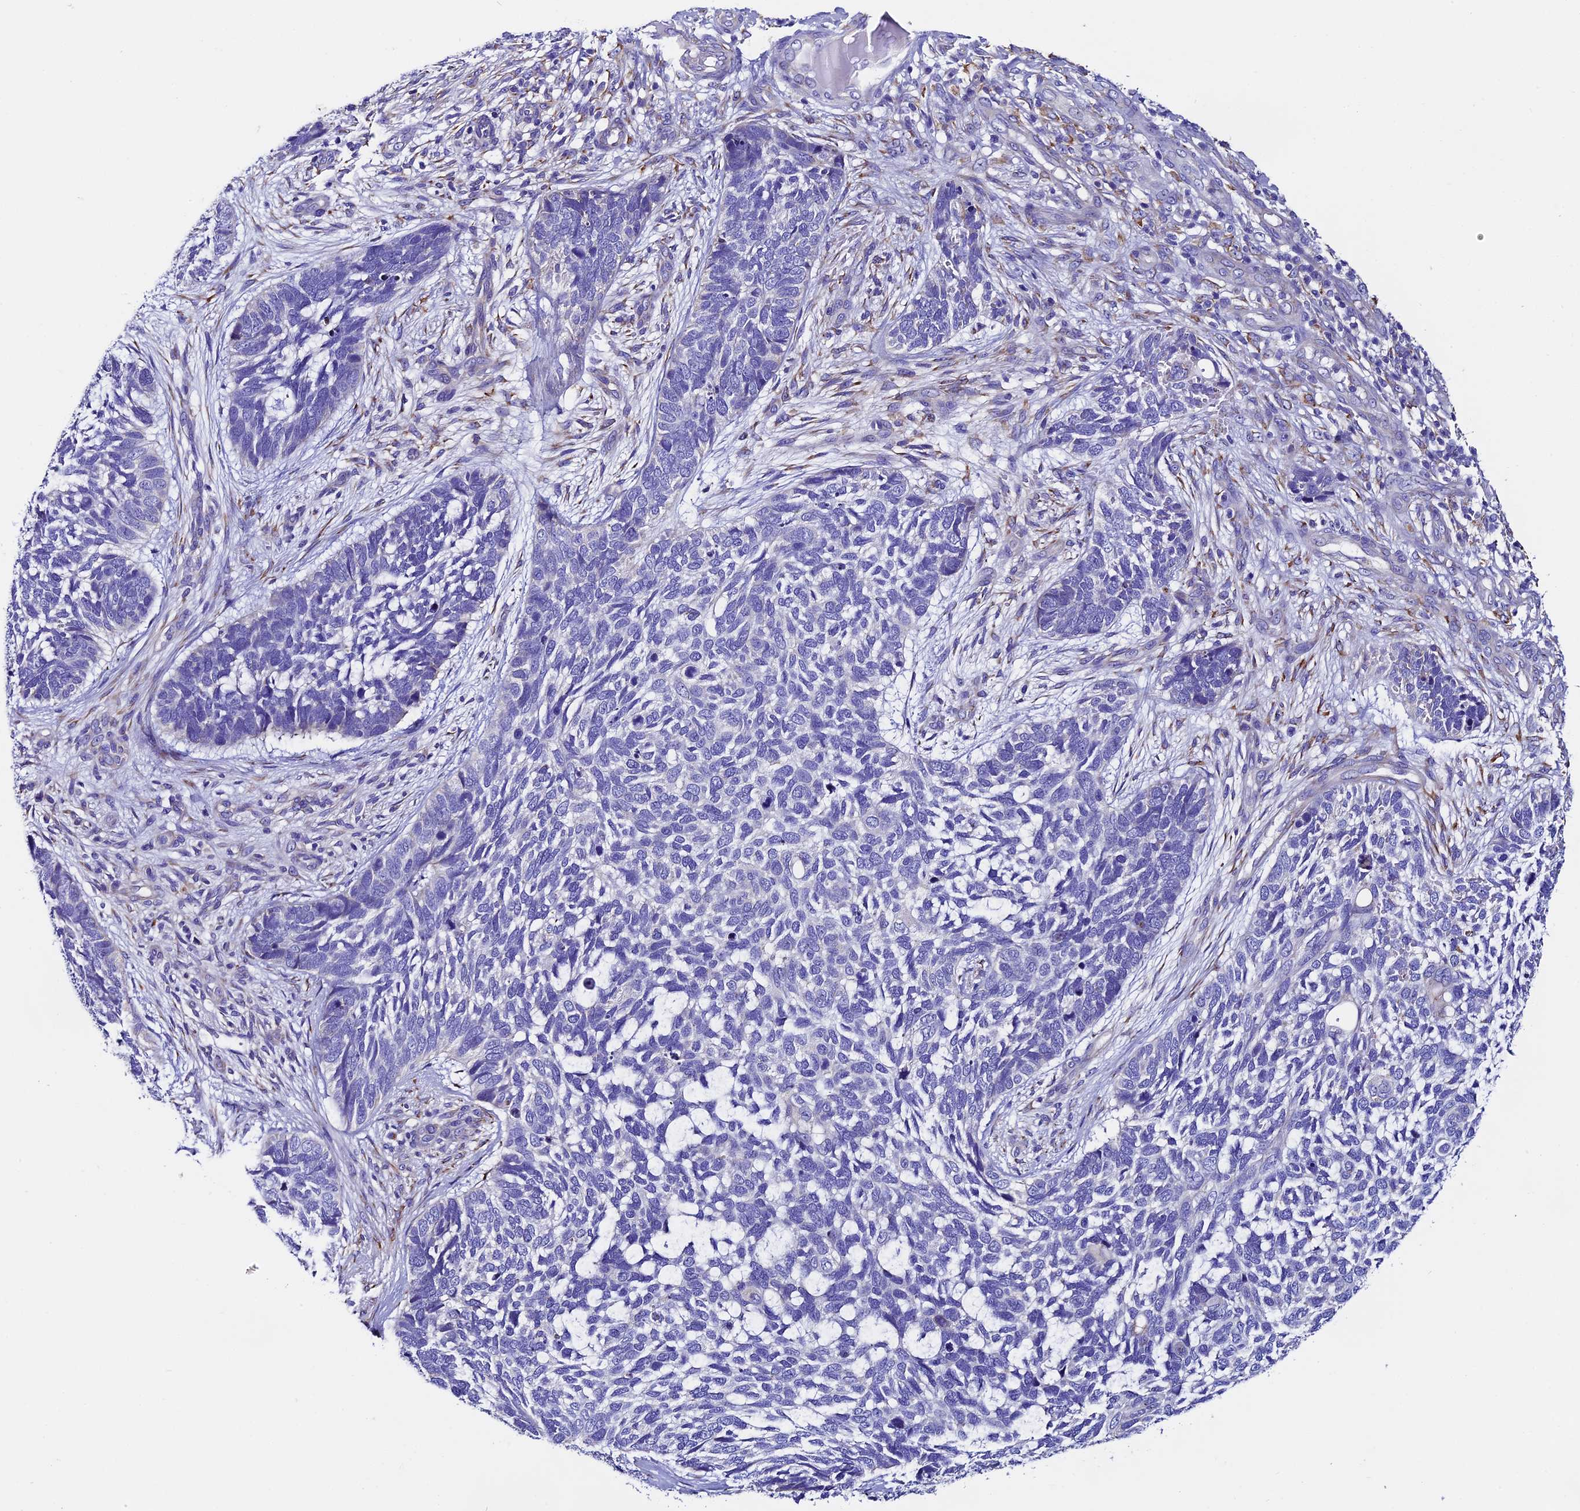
{"staining": {"intensity": "negative", "quantity": "none", "location": "none"}, "tissue": "skin cancer", "cell_type": "Tumor cells", "image_type": "cancer", "snomed": [{"axis": "morphology", "description": "Basal cell carcinoma"}, {"axis": "topography", "description": "Skin"}], "caption": "There is no significant expression in tumor cells of skin cancer.", "gene": "COMTD1", "patient": {"sex": "male", "age": 88}}